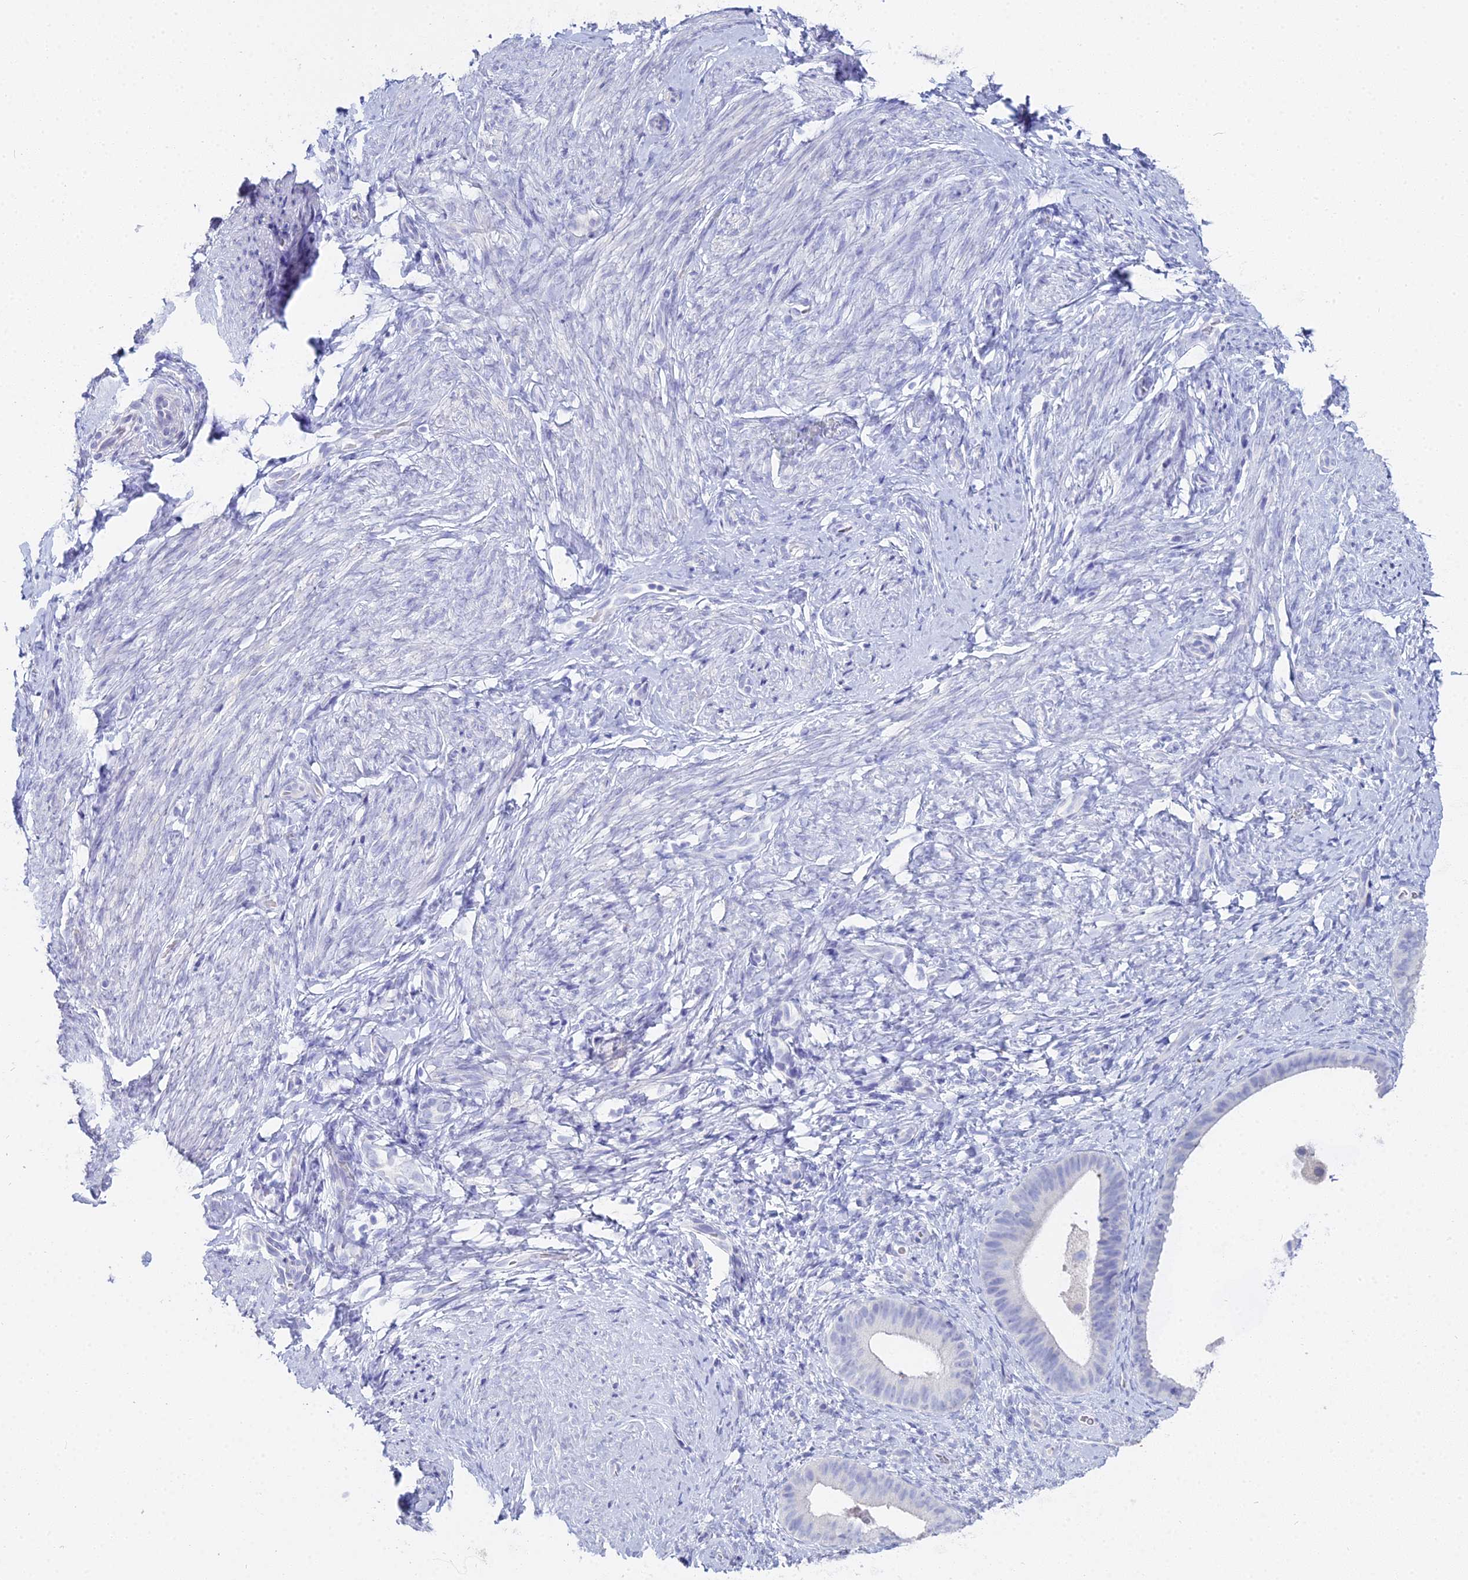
{"staining": {"intensity": "negative", "quantity": "none", "location": "none"}, "tissue": "endometrium", "cell_type": "Cells in endometrial stroma", "image_type": "normal", "snomed": [{"axis": "morphology", "description": "Normal tissue, NOS"}, {"axis": "topography", "description": "Endometrium"}], "caption": "IHC micrograph of normal endometrium stained for a protein (brown), which reveals no expression in cells in endometrial stroma.", "gene": "S100A7", "patient": {"sex": "female", "age": 65}}